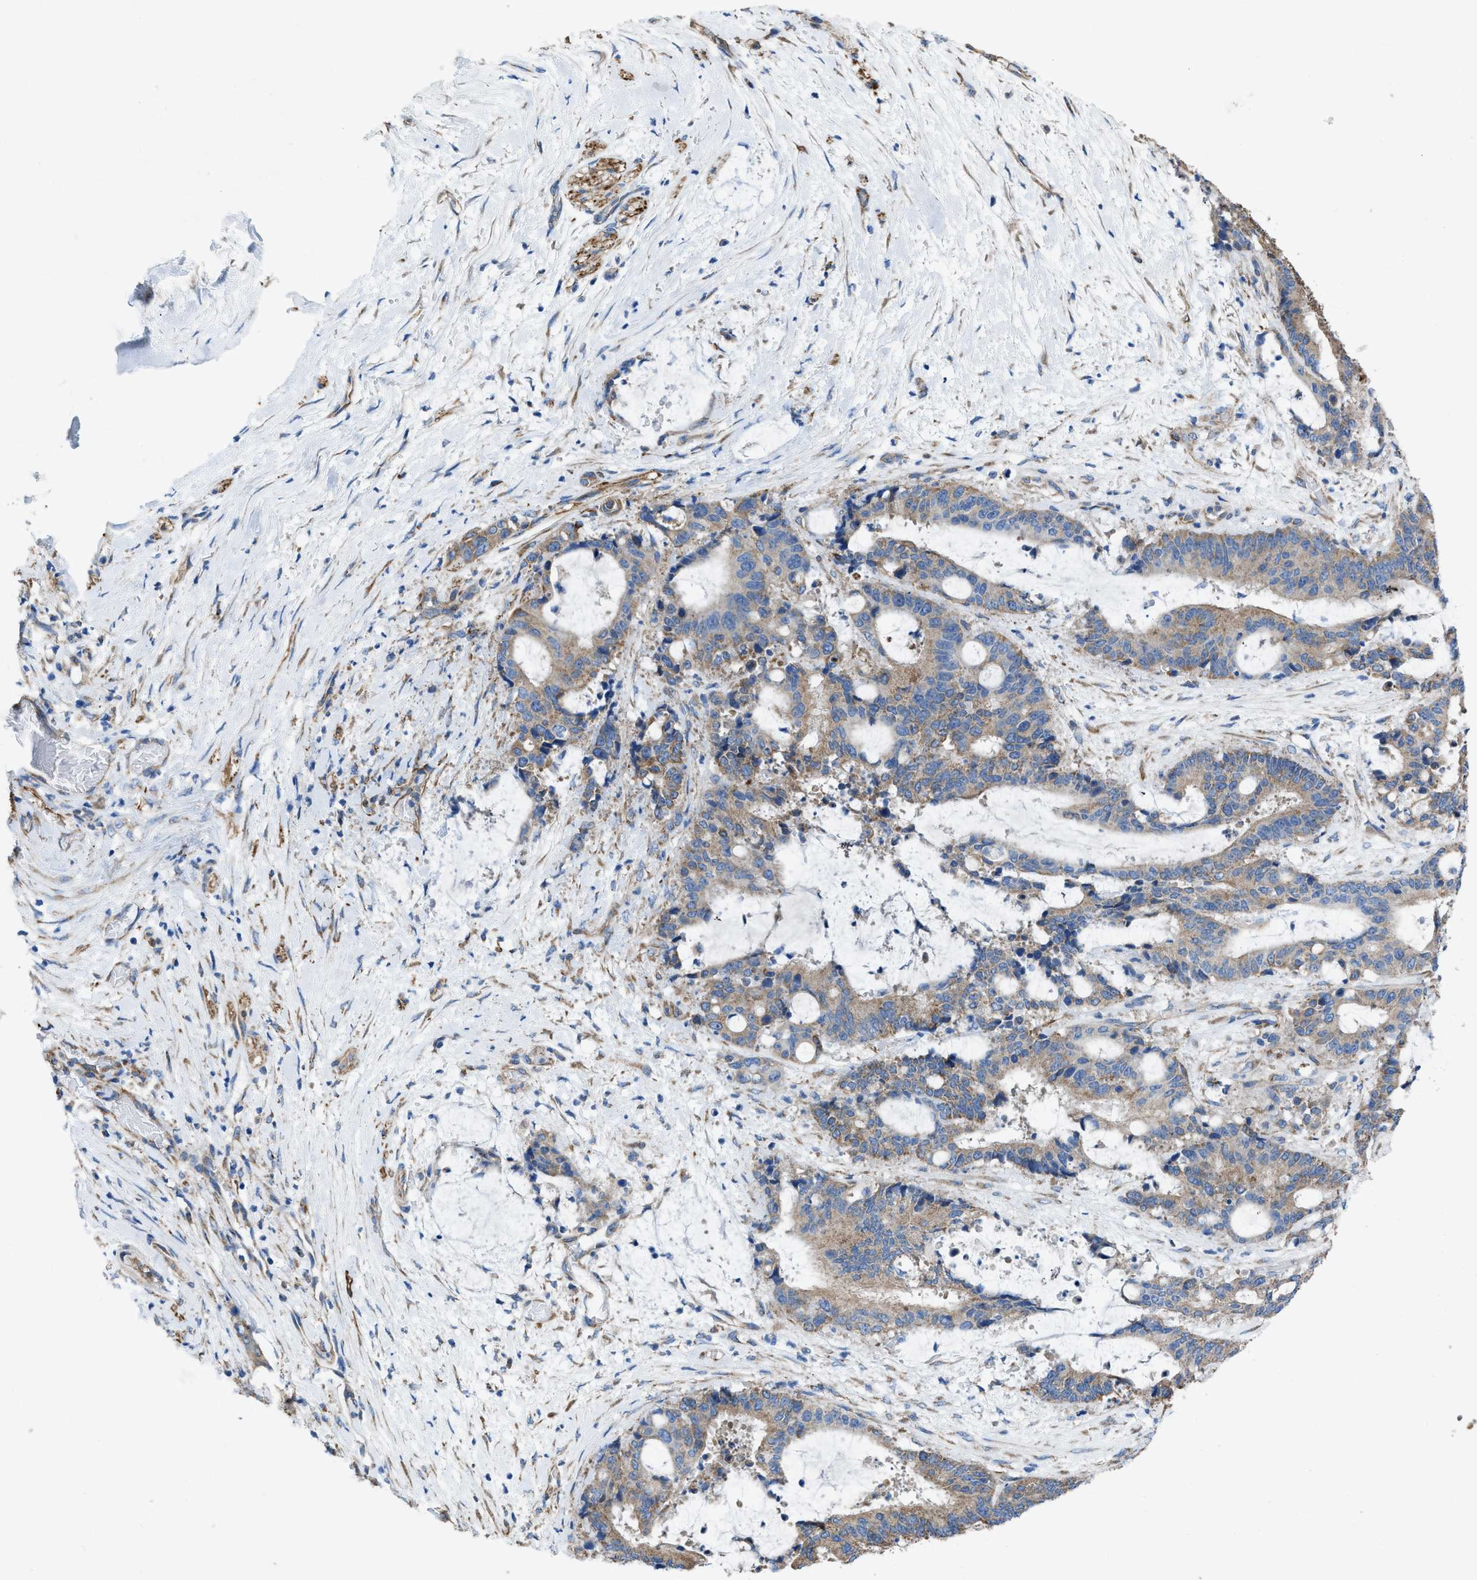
{"staining": {"intensity": "moderate", "quantity": ">75%", "location": "cytoplasmic/membranous"}, "tissue": "liver cancer", "cell_type": "Tumor cells", "image_type": "cancer", "snomed": [{"axis": "morphology", "description": "Normal tissue, NOS"}, {"axis": "morphology", "description": "Cholangiocarcinoma"}, {"axis": "topography", "description": "Liver"}, {"axis": "topography", "description": "Peripheral nerve tissue"}], "caption": "Human cholangiocarcinoma (liver) stained for a protein (brown) shows moderate cytoplasmic/membranous positive expression in approximately >75% of tumor cells.", "gene": "DOLPP1", "patient": {"sex": "female", "age": 73}}